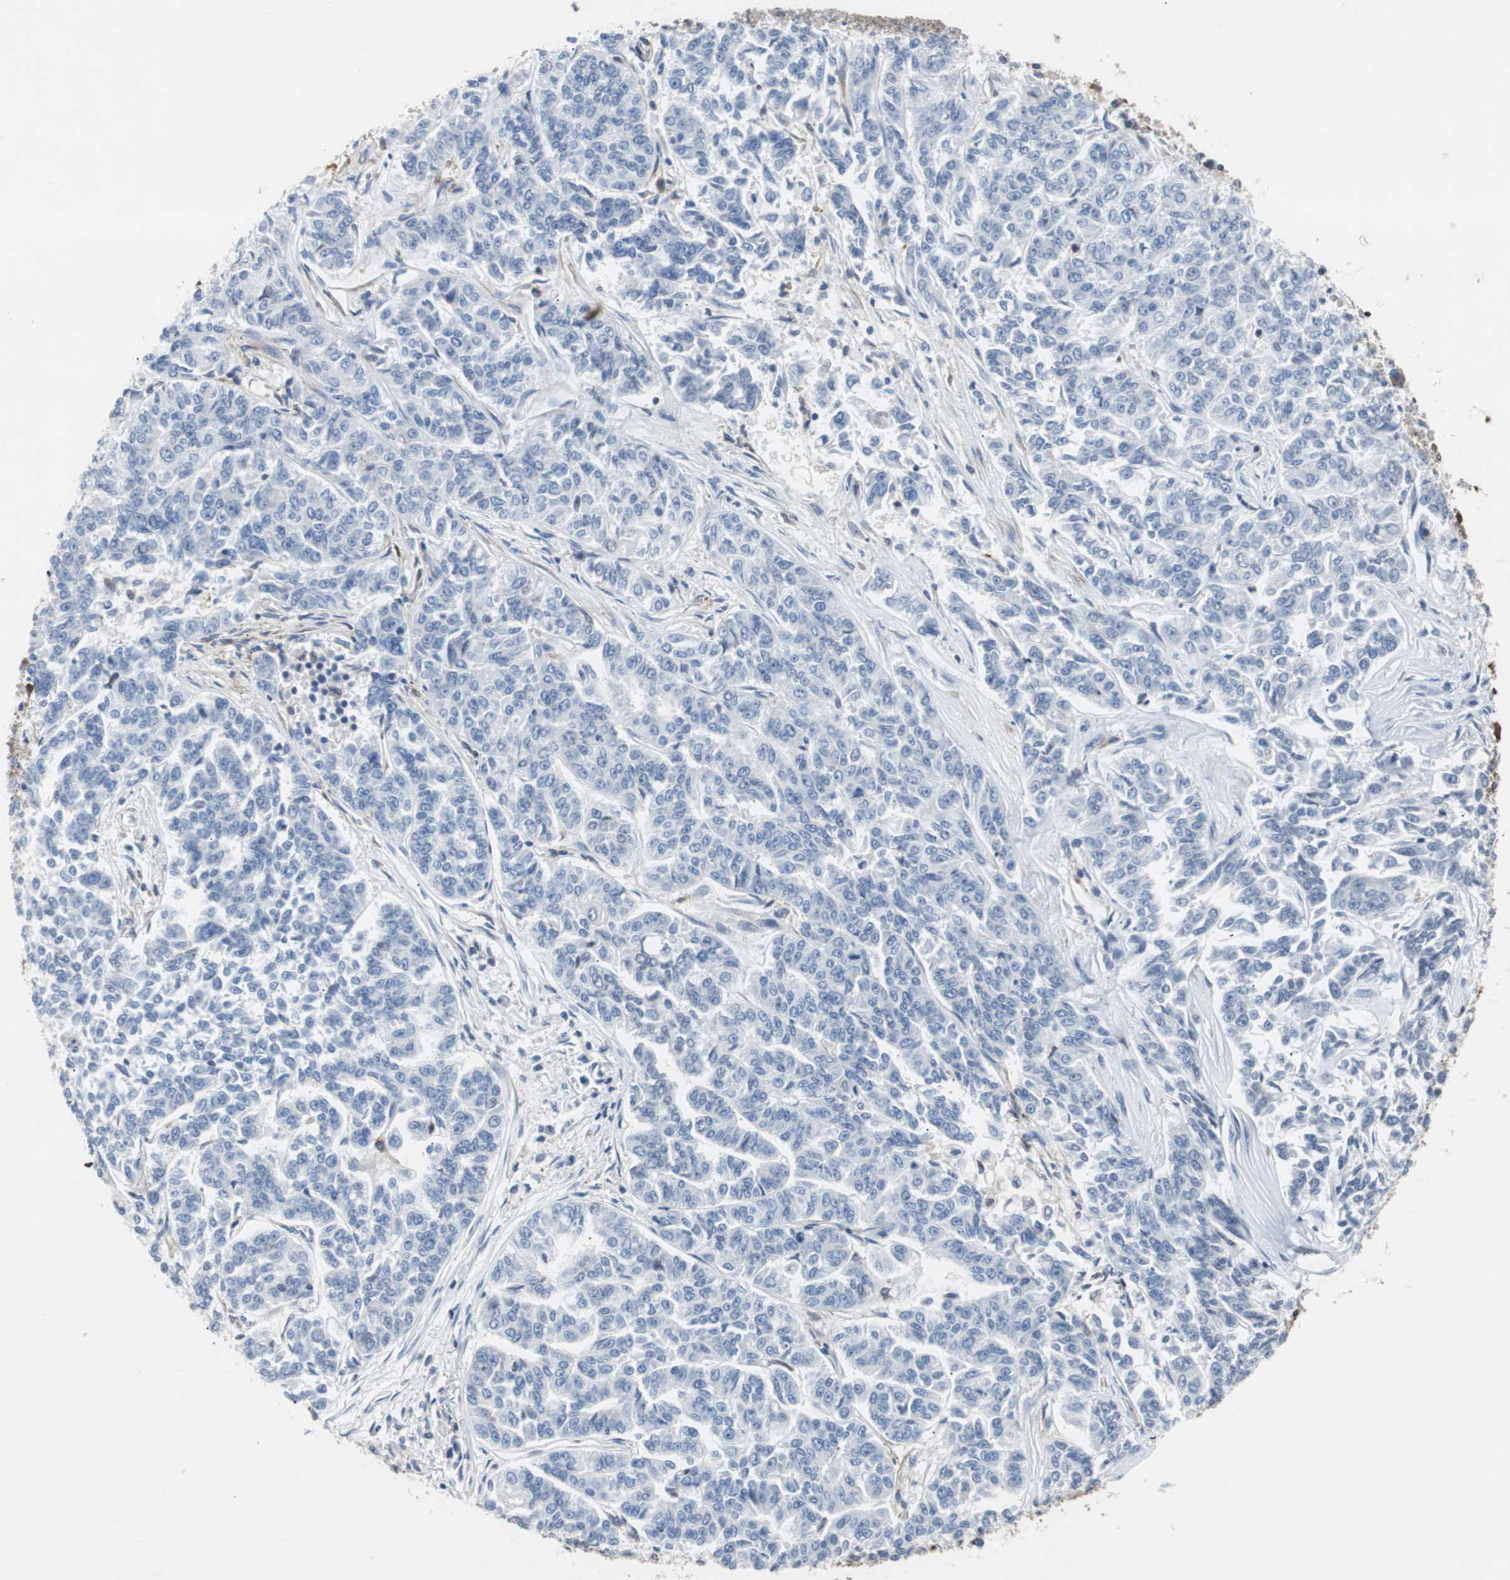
{"staining": {"intensity": "negative", "quantity": "none", "location": "none"}, "tissue": "lung cancer", "cell_type": "Tumor cells", "image_type": "cancer", "snomed": [{"axis": "morphology", "description": "Adenocarcinoma, NOS"}, {"axis": "topography", "description": "Lung"}], "caption": "IHC micrograph of human lung adenocarcinoma stained for a protein (brown), which exhibits no positivity in tumor cells.", "gene": "GYS1", "patient": {"sex": "male", "age": 84}}